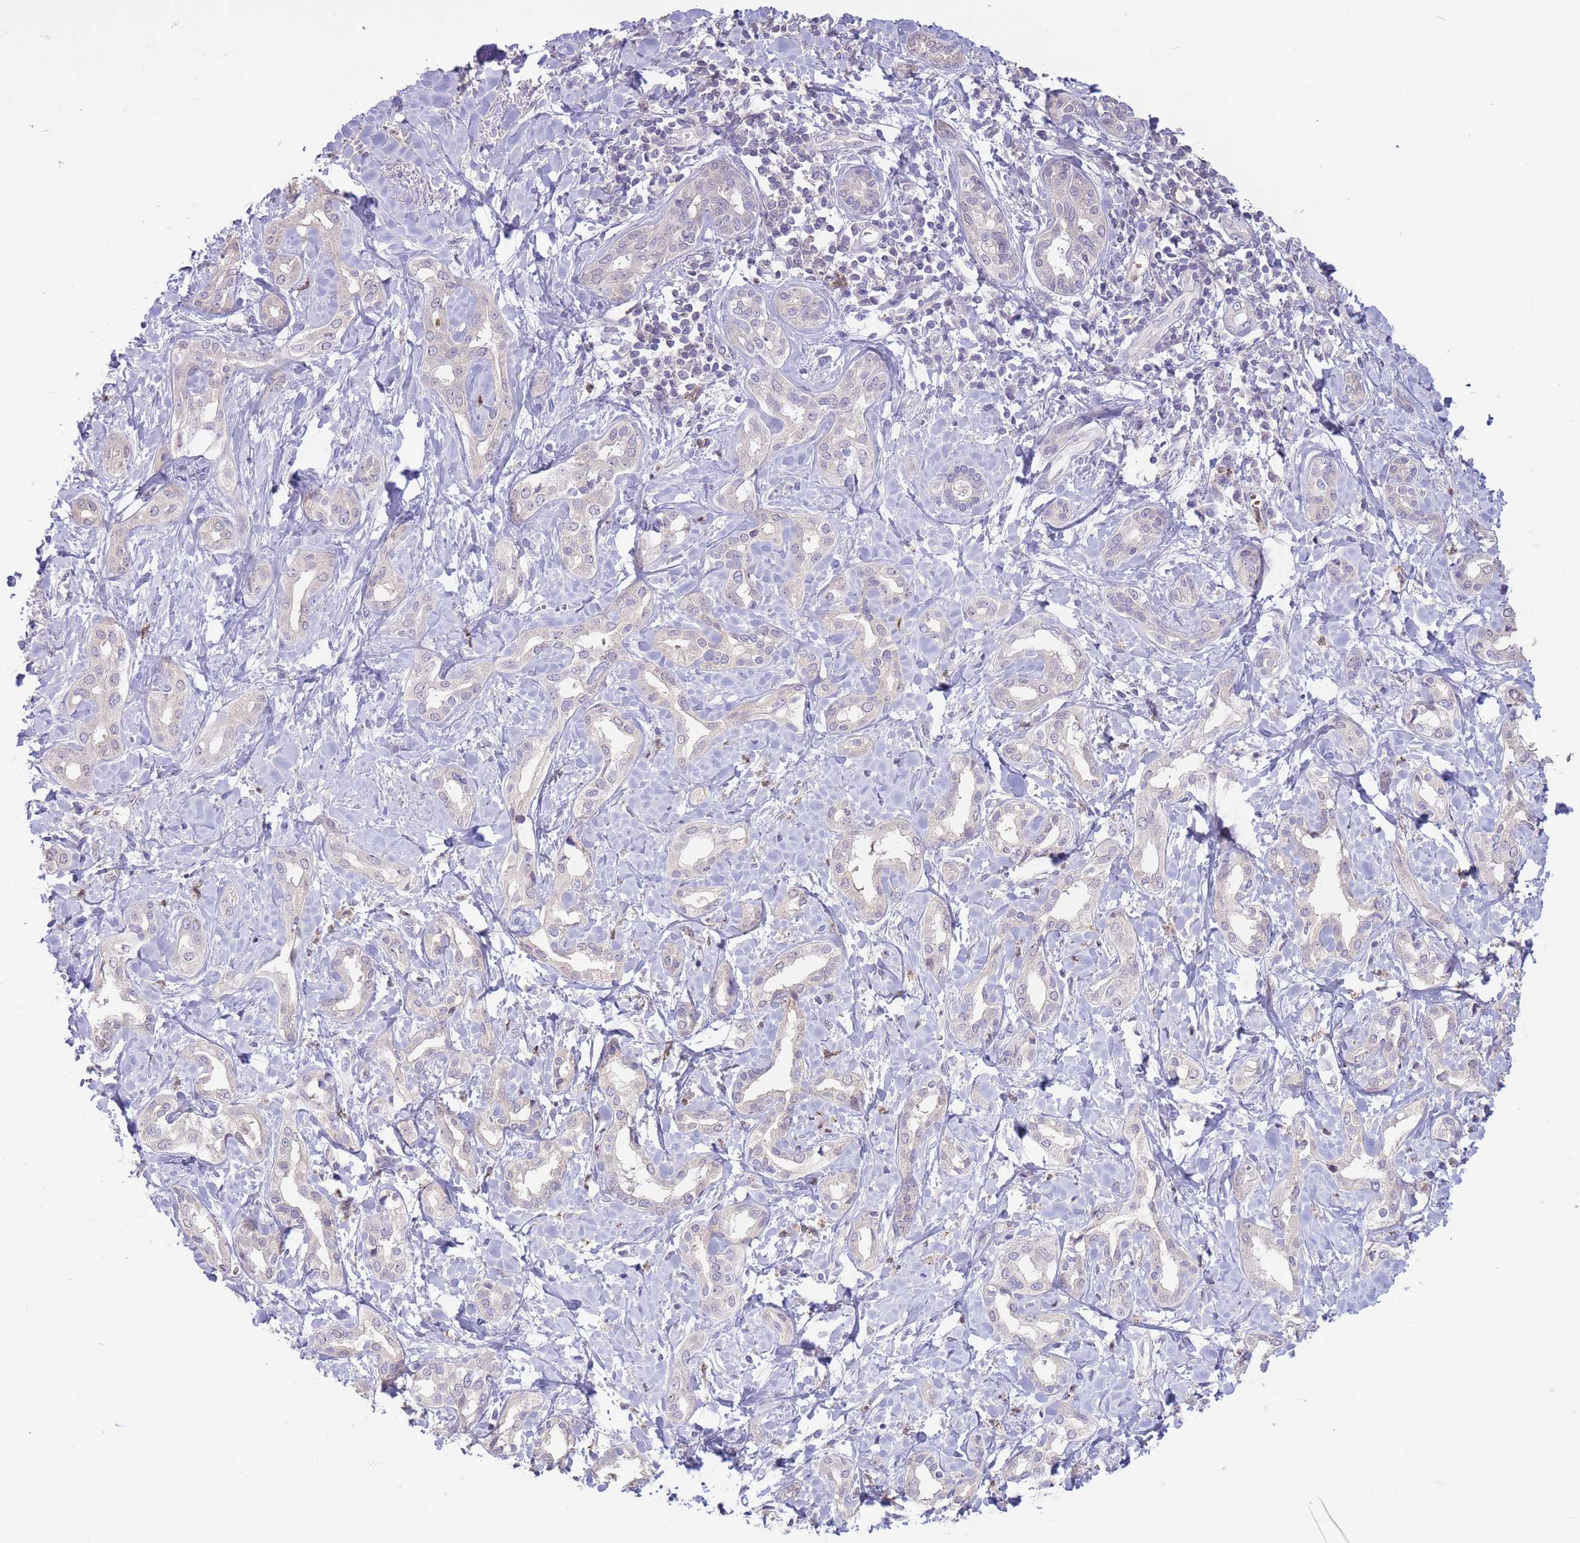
{"staining": {"intensity": "negative", "quantity": "none", "location": "none"}, "tissue": "liver cancer", "cell_type": "Tumor cells", "image_type": "cancer", "snomed": [{"axis": "morphology", "description": "Cholangiocarcinoma"}, {"axis": "topography", "description": "Liver"}], "caption": "Protein analysis of cholangiocarcinoma (liver) demonstrates no significant expression in tumor cells. (DAB immunohistochemistry (IHC), high magnification).", "gene": "ZNF304", "patient": {"sex": "female", "age": 77}}